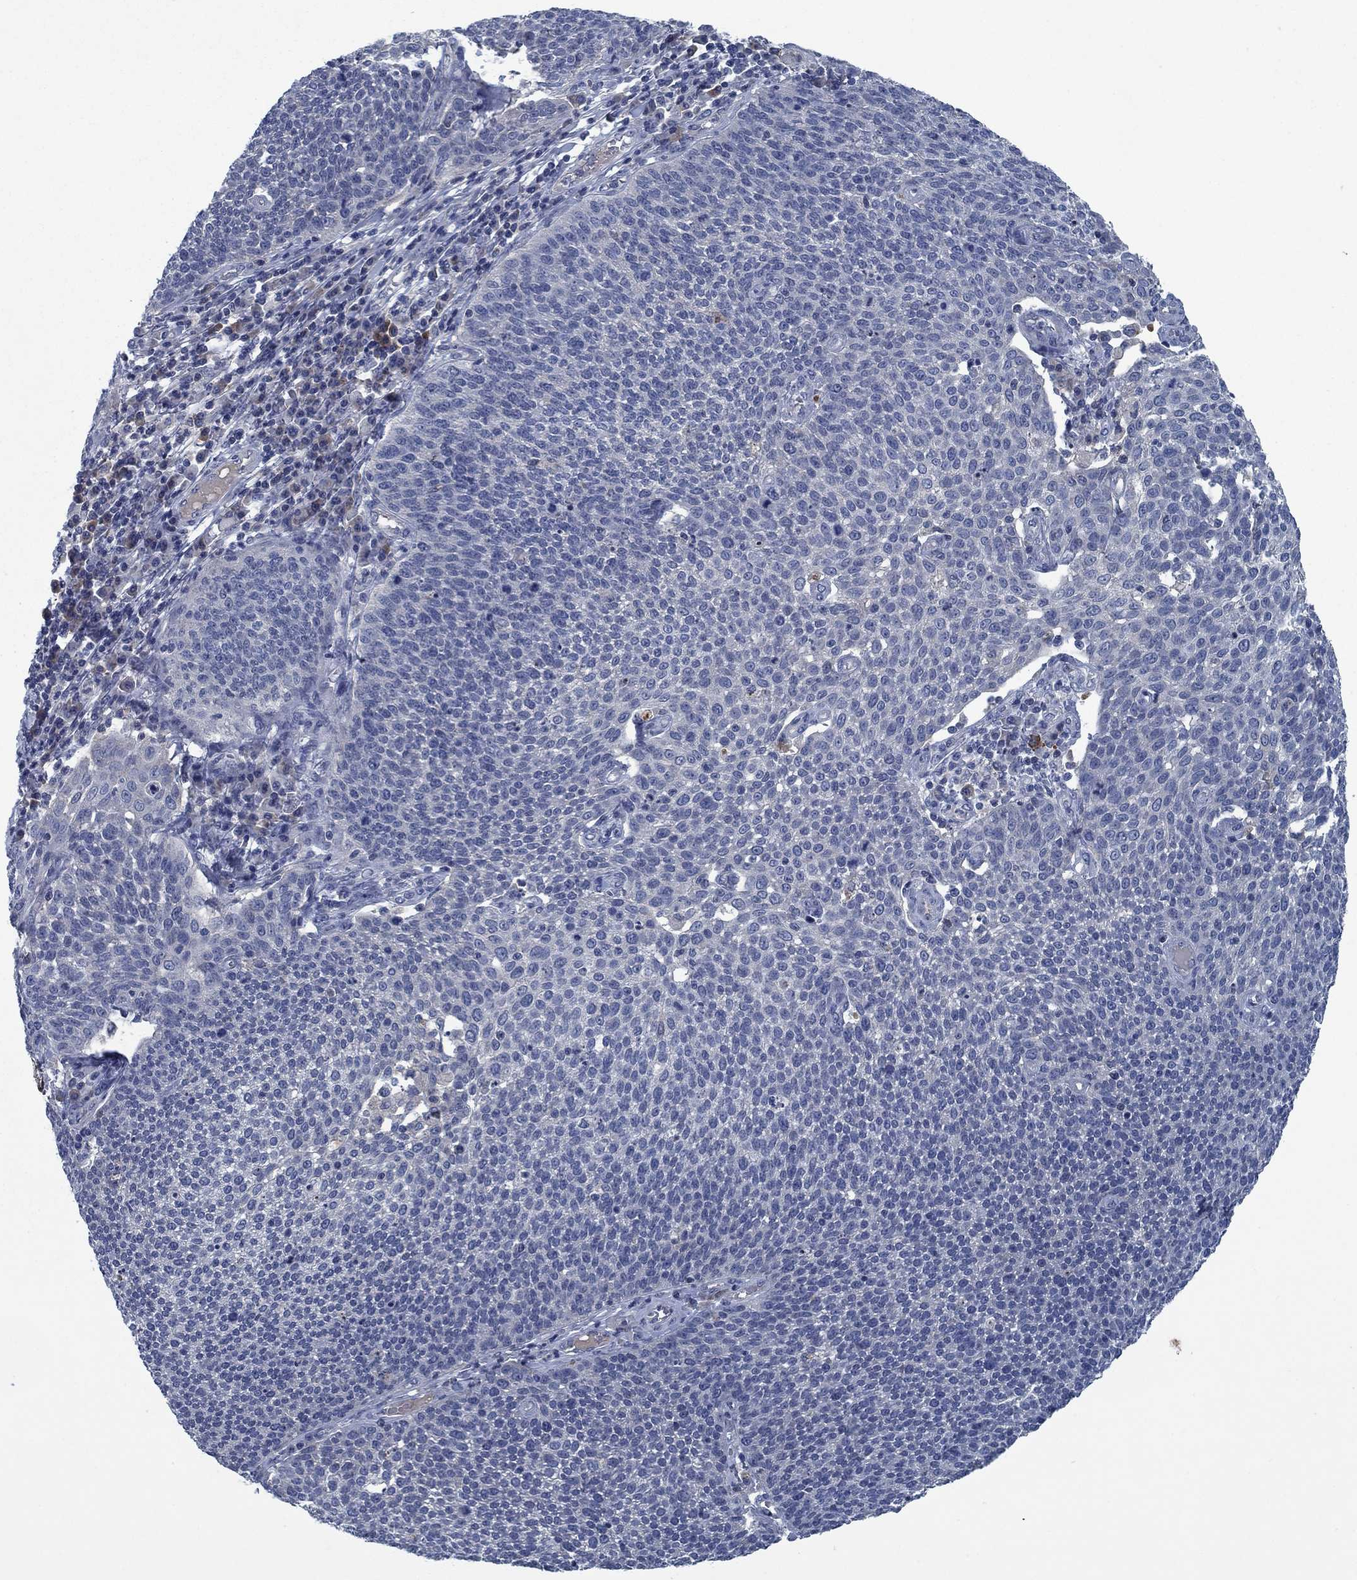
{"staining": {"intensity": "negative", "quantity": "none", "location": "none"}, "tissue": "cervical cancer", "cell_type": "Tumor cells", "image_type": "cancer", "snomed": [{"axis": "morphology", "description": "Squamous cell carcinoma, NOS"}, {"axis": "topography", "description": "Cervix"}], "caption": "Protein analysis of cervical cancer (squamous cell carcinoma) demonstrates no significant staining in tumor cells.", "gene": "PNMA8A", "patient": {"sex": "female", "age": 34}}